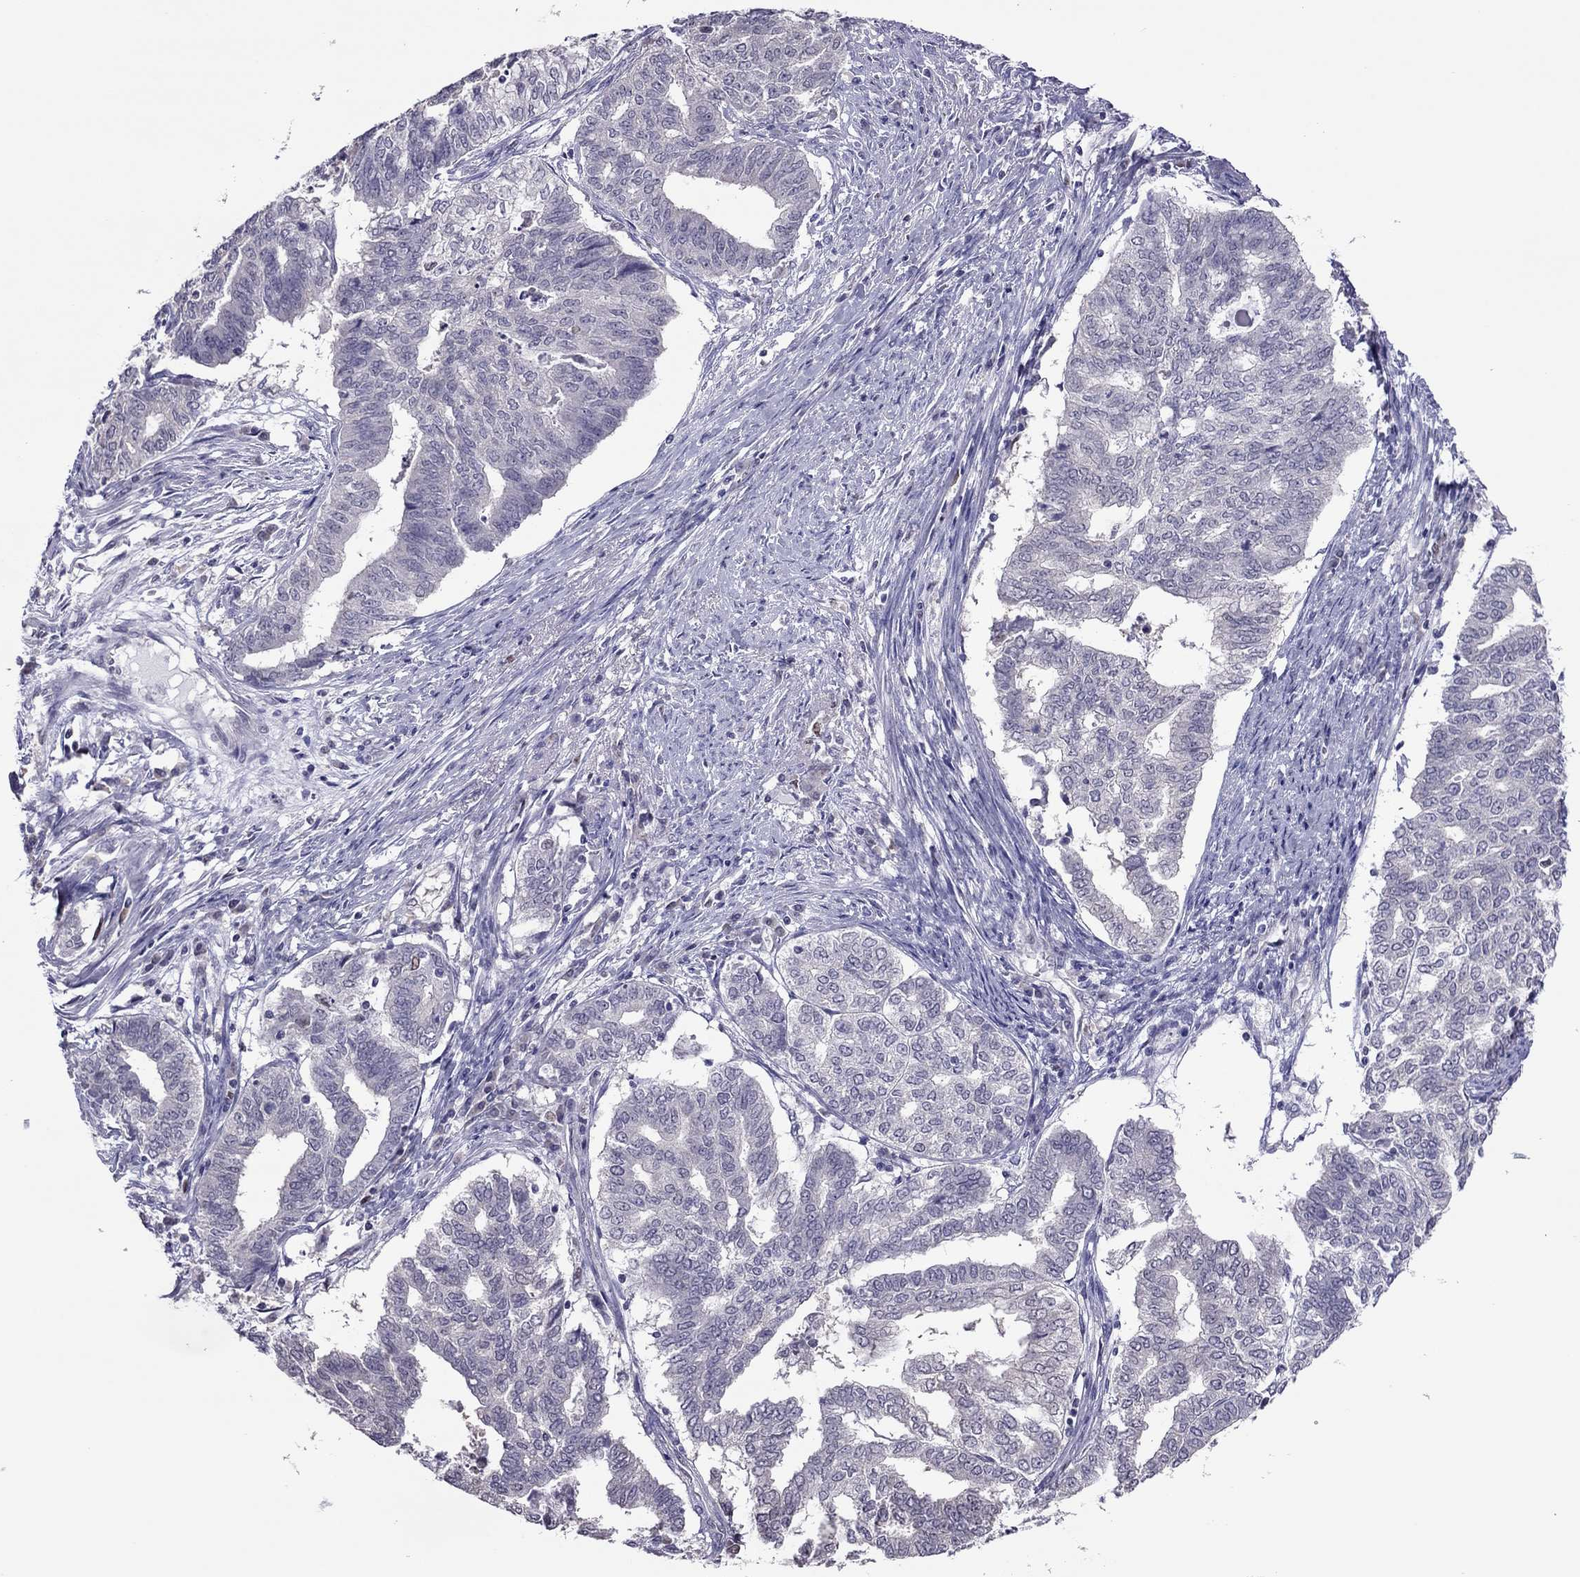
{"staining": {"intensity": "negative", "quantity": "none", "location": "none"}, "tissue": "endometrial cancer", "cell_type": "Tumor cells", "image_type": "cancer", "snomed": [{"axis": "morphology", "description": "Adenocarcinoma, NOS"}, {"axis": "topography", "description": "Endometrium"}], "caption": "This is an immunohistochemistry (IHC) micrograph of human endometrial adenocarcinoma. There is no staining in tumor cells.", "gene": "SPINT3", "patient": {"sex": "female", "age": 79}}